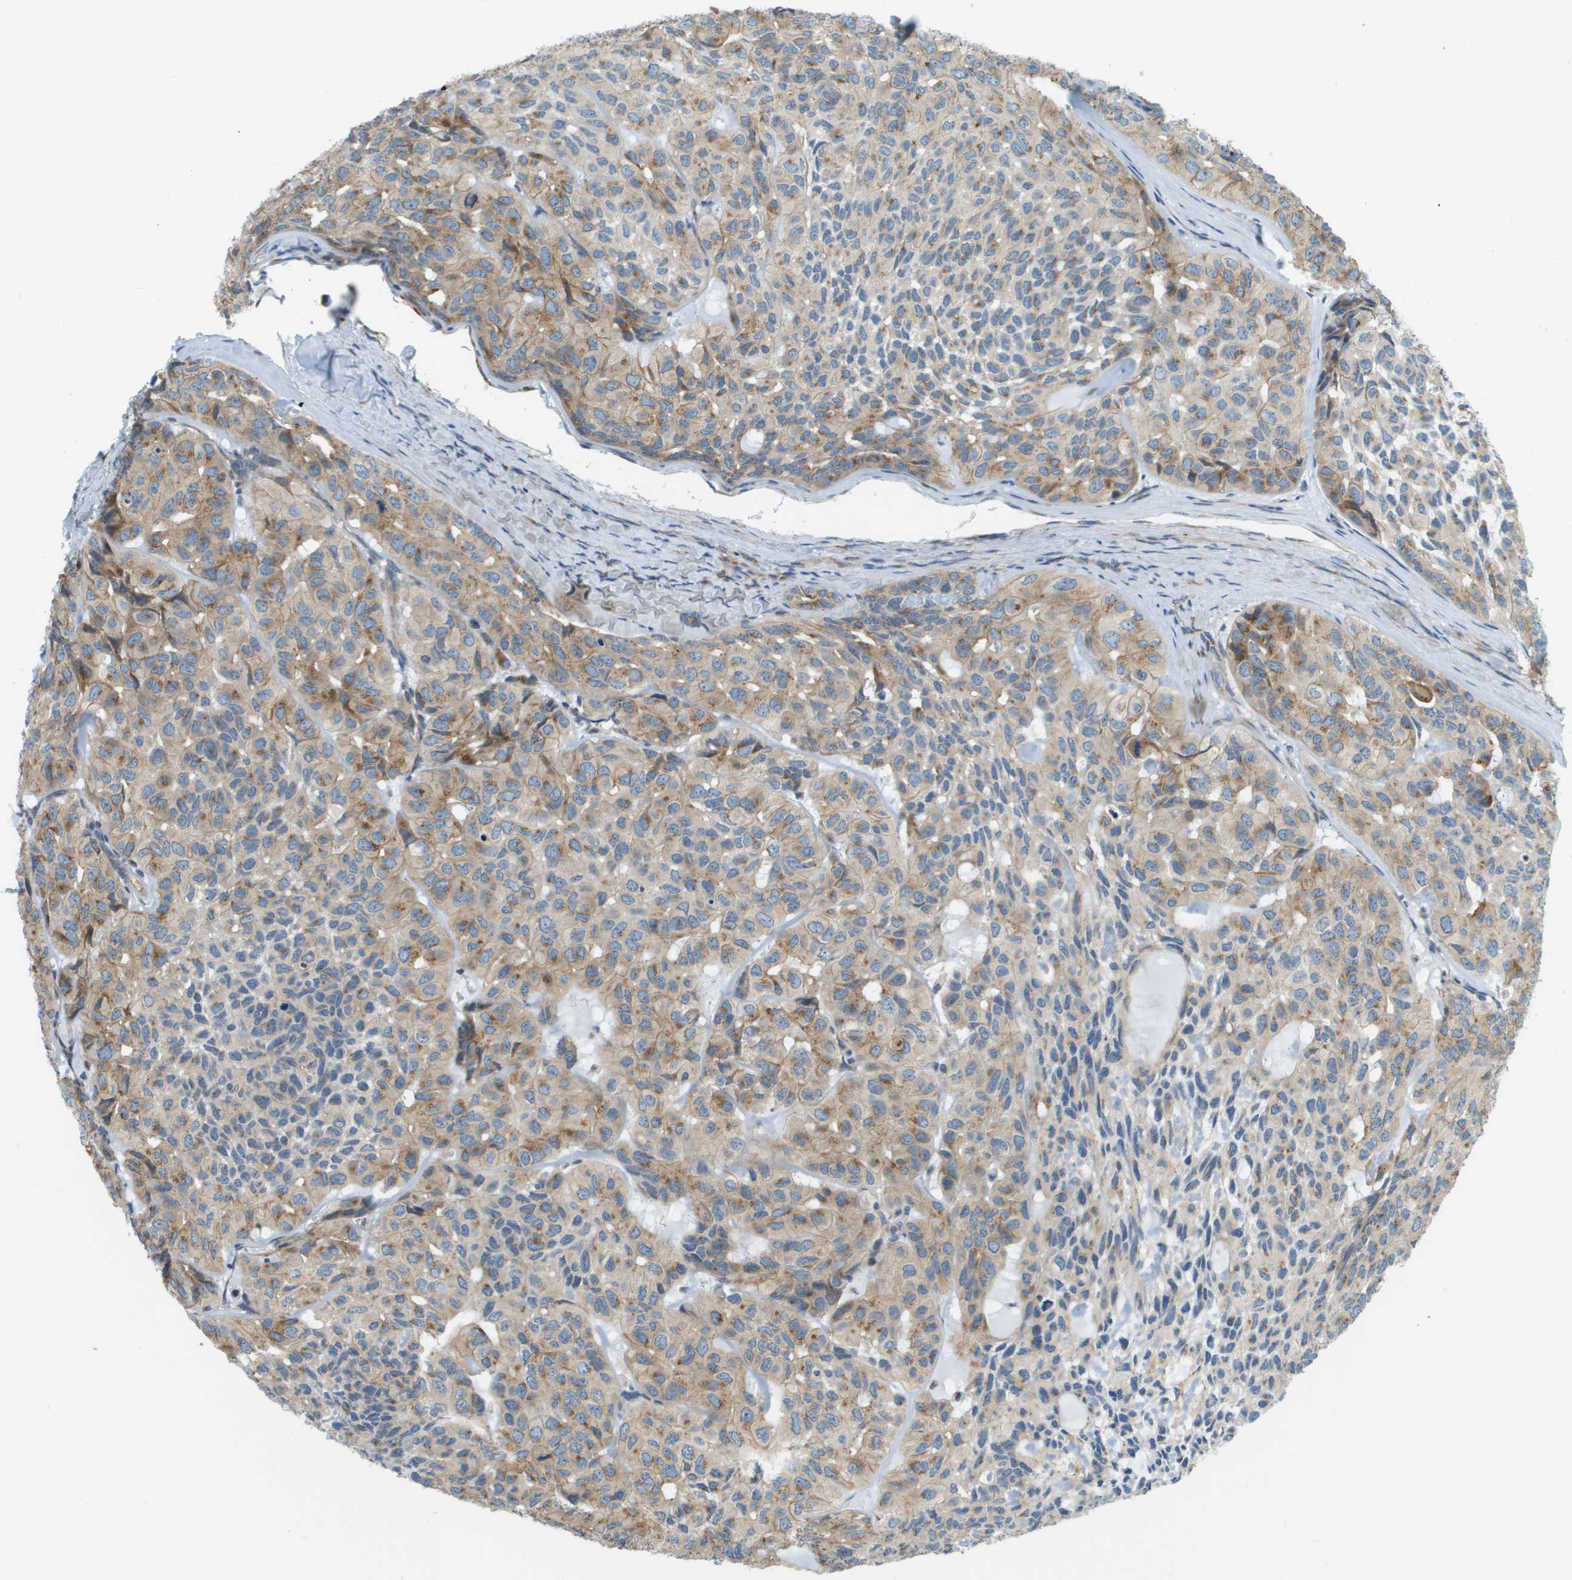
{"staining": {"intensity": "moderate", "quantity": ">75%", "location": "cytoplasmic/membranous"}, "tissue": "head and neck cancer", "cell_type": "Tumor cells", "image_type": "cancer", "snomed": [{"axis": "morphology", "description": "Adenocarcinoma, NOS"}, {"axis": "topography", "description": "Salivary gland, NOS"}, {"axis": "topography", "description": "Head-Neck"}], "caption": "Head and neck cancer tissue displays moderate cytoplasmic/membranous positivity in about >75% of tumor cells, visualized by immunohistochemistry. The protein of interest is shown in brown color, while the nuclei are stained blue.", "gene": "ACBD3", "patient": {"sex": "female", "age": 76}}